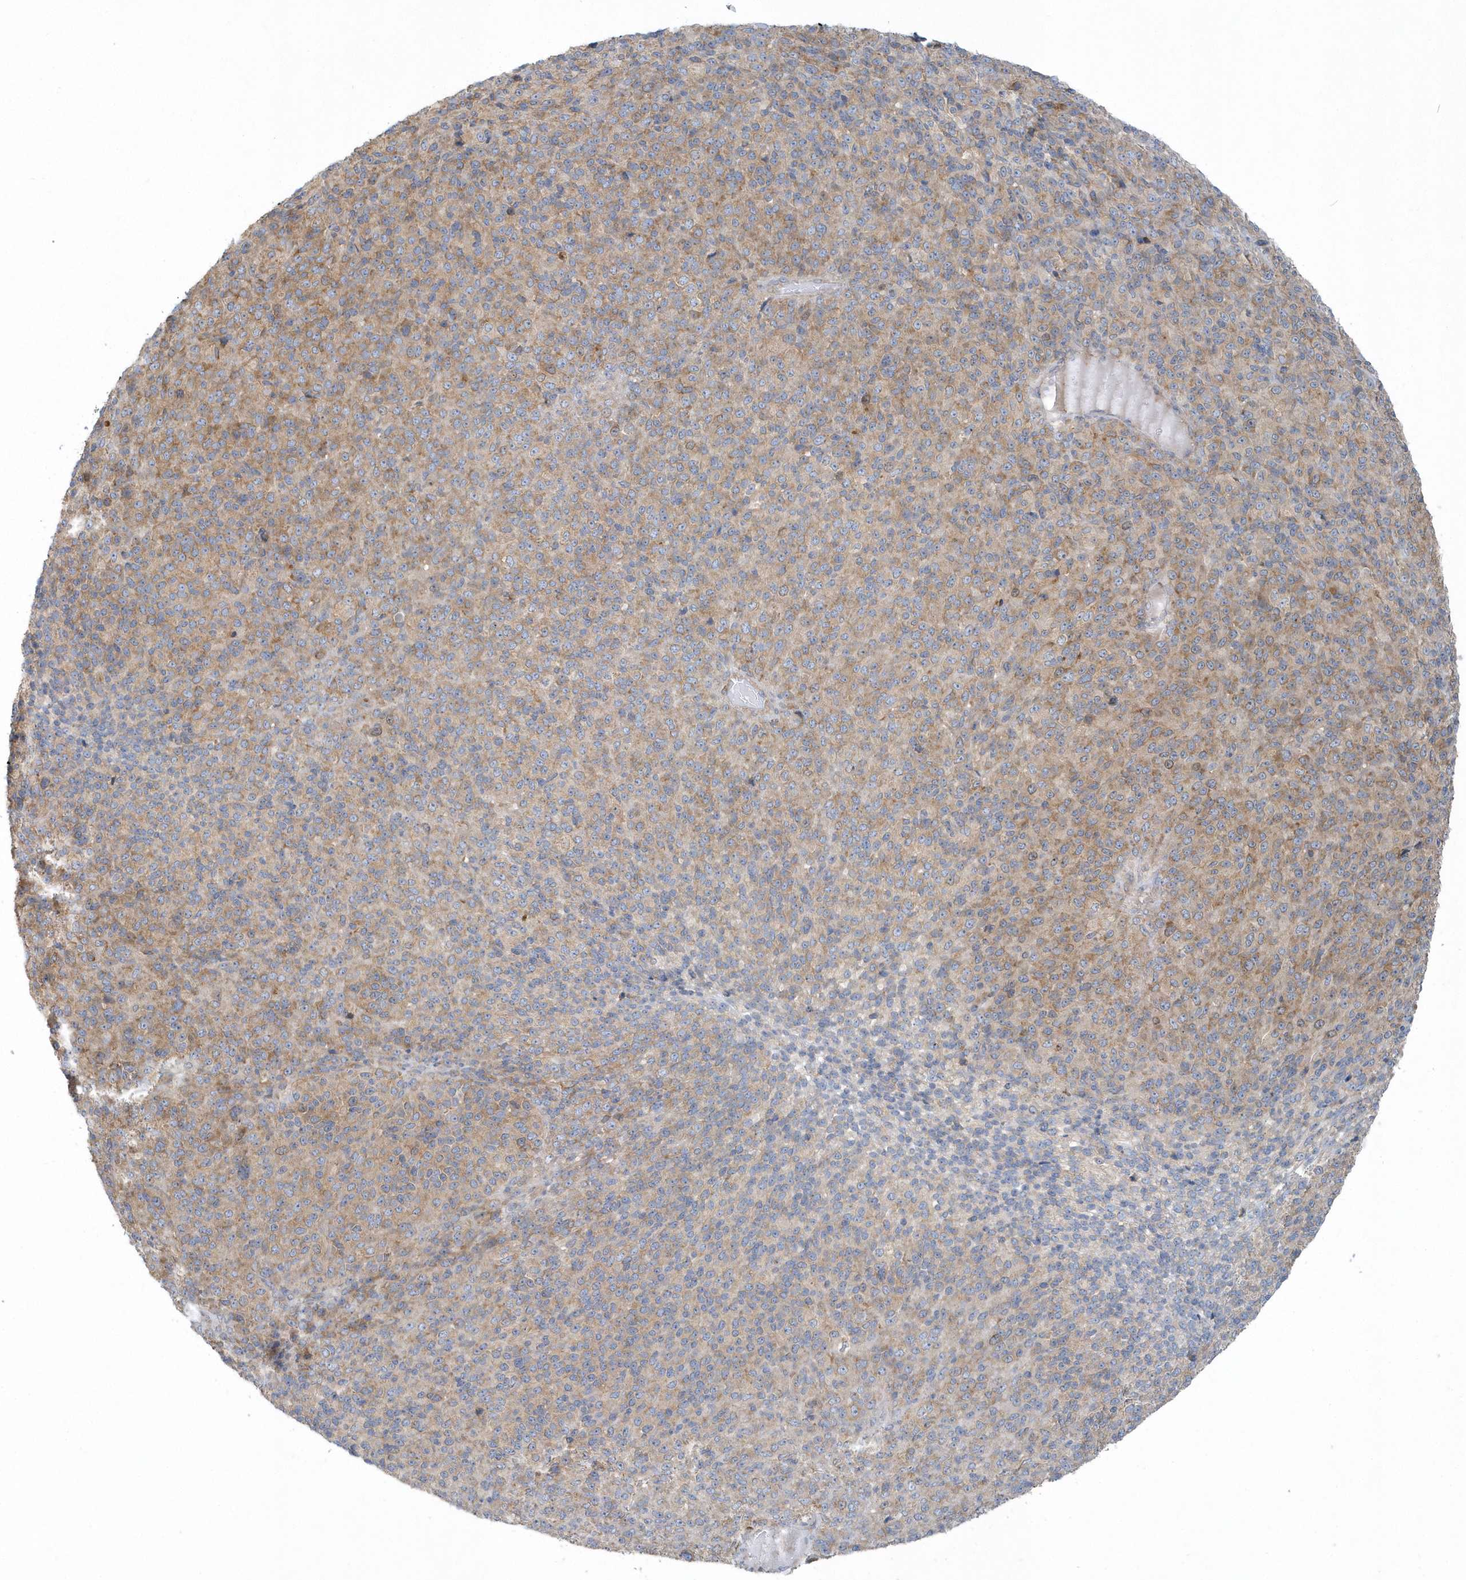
{"staining": {"intensity": "weak", "quantity": ">75%", "location": "cytoplasmic/membranous"}, "tissue": "melanoma", "cell_type": "Tumor cells", "image_type": "cancer", "snomed": [{"axis": "morphology", "description": "Malignant melanoma, Metastatic site"}, {"axis": "topography", "description": "Brain"}], "caption": "Immunohistochemical staining of malignant melanoma (metastatic site) exhibits low levels of weak cytoplasmic/membranous protein staining in about >75% of tumor cells.", "gene": "CNOT10", "patient": {"sex": "female", "age": 56}}